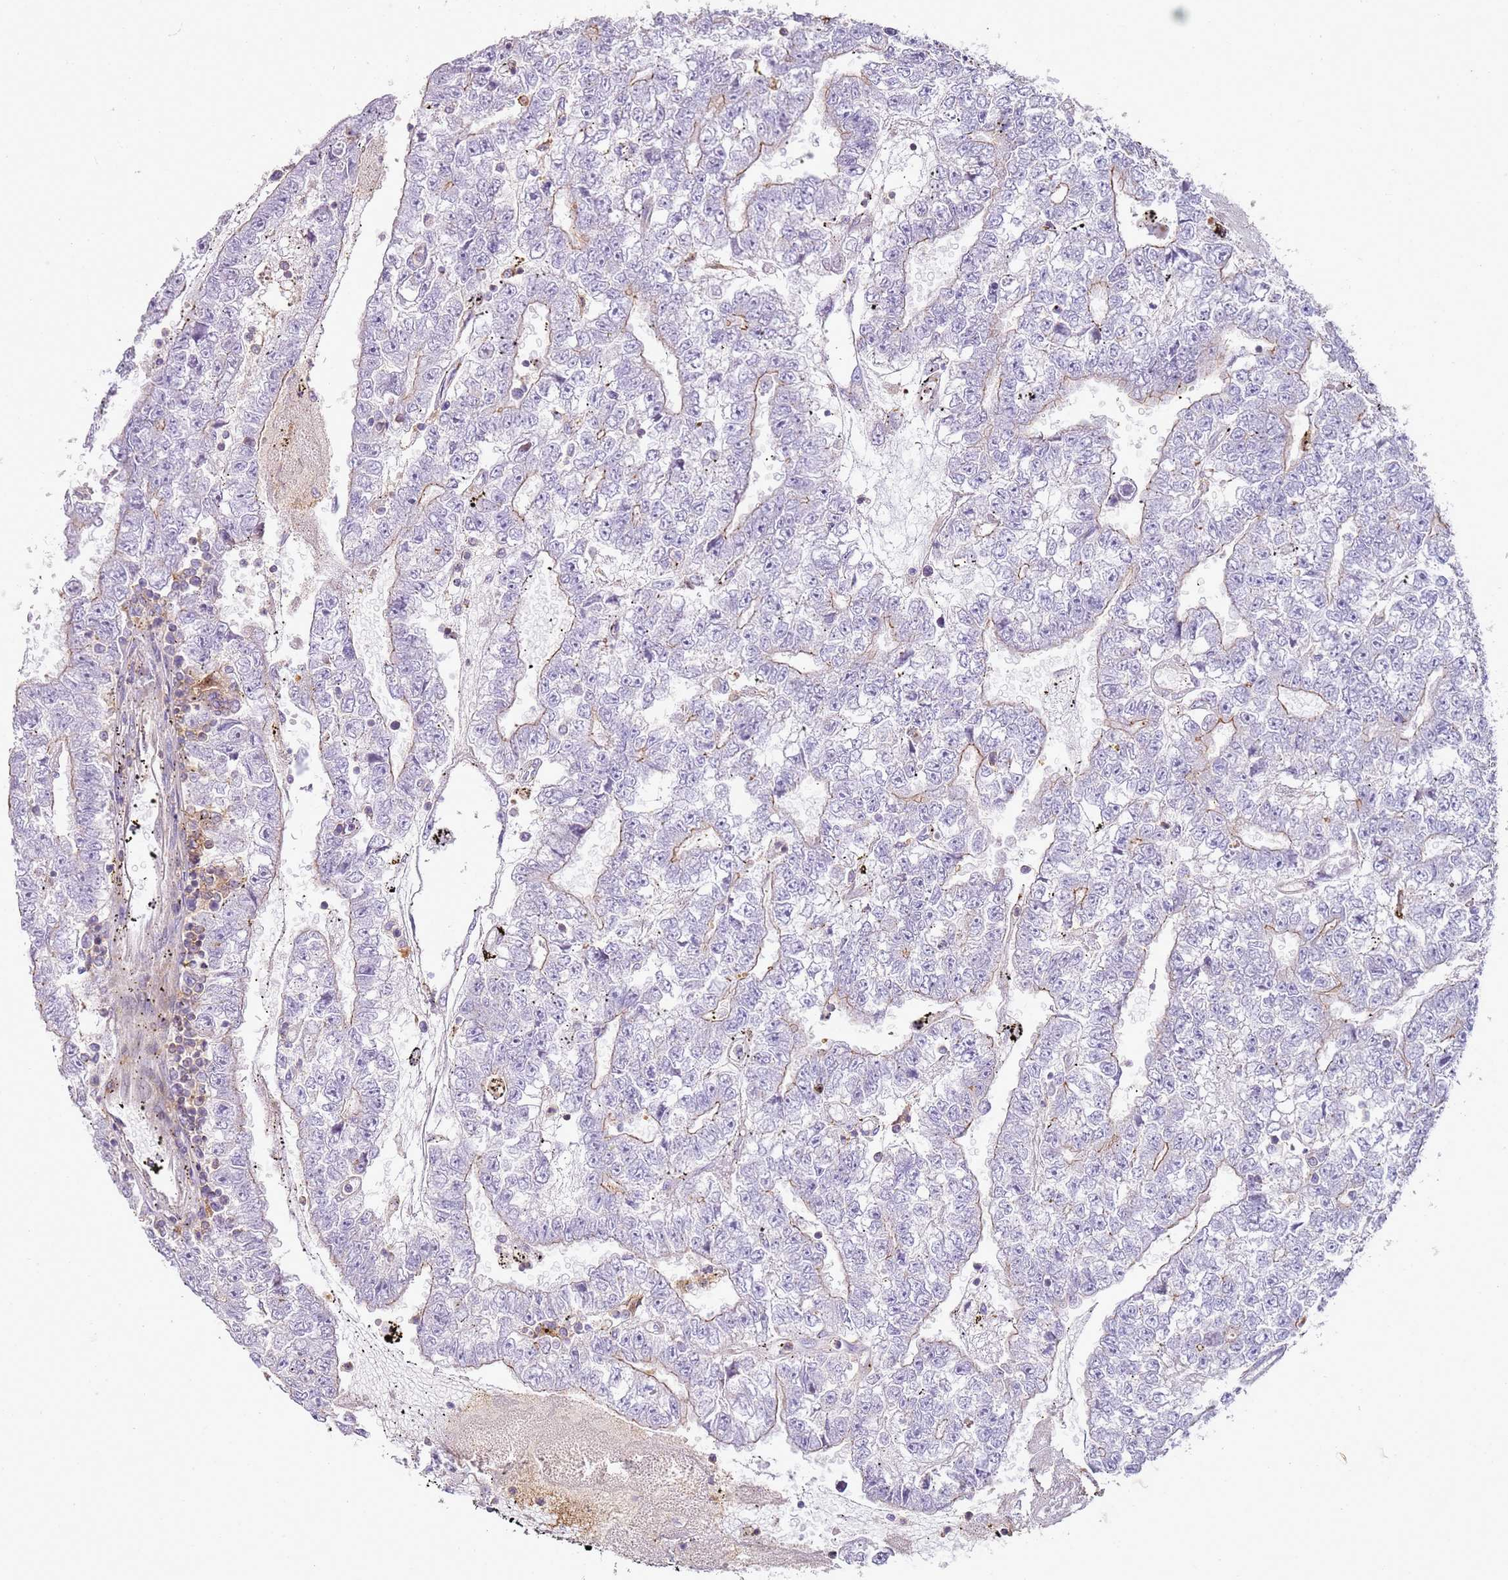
{"staining": {"intensity": "negative", "quantity": "none", "location": "none"}, "tissue": "testis cancer", "cell_type": "Tumor cells", "image_type": "cancer", "snomed": [{"axis": "morphology", "description": "Carcinoma, Embryonal, NOS"}, {"axis": "topography", "description": "Testis"}], "caption": "Immunohistochemistry (IHC) of human embryonal carcinoma (testis) exhibits no positivity in tumor cells.", "gene": "FPR1", "patient": {"sex": "male", "age": 25}}